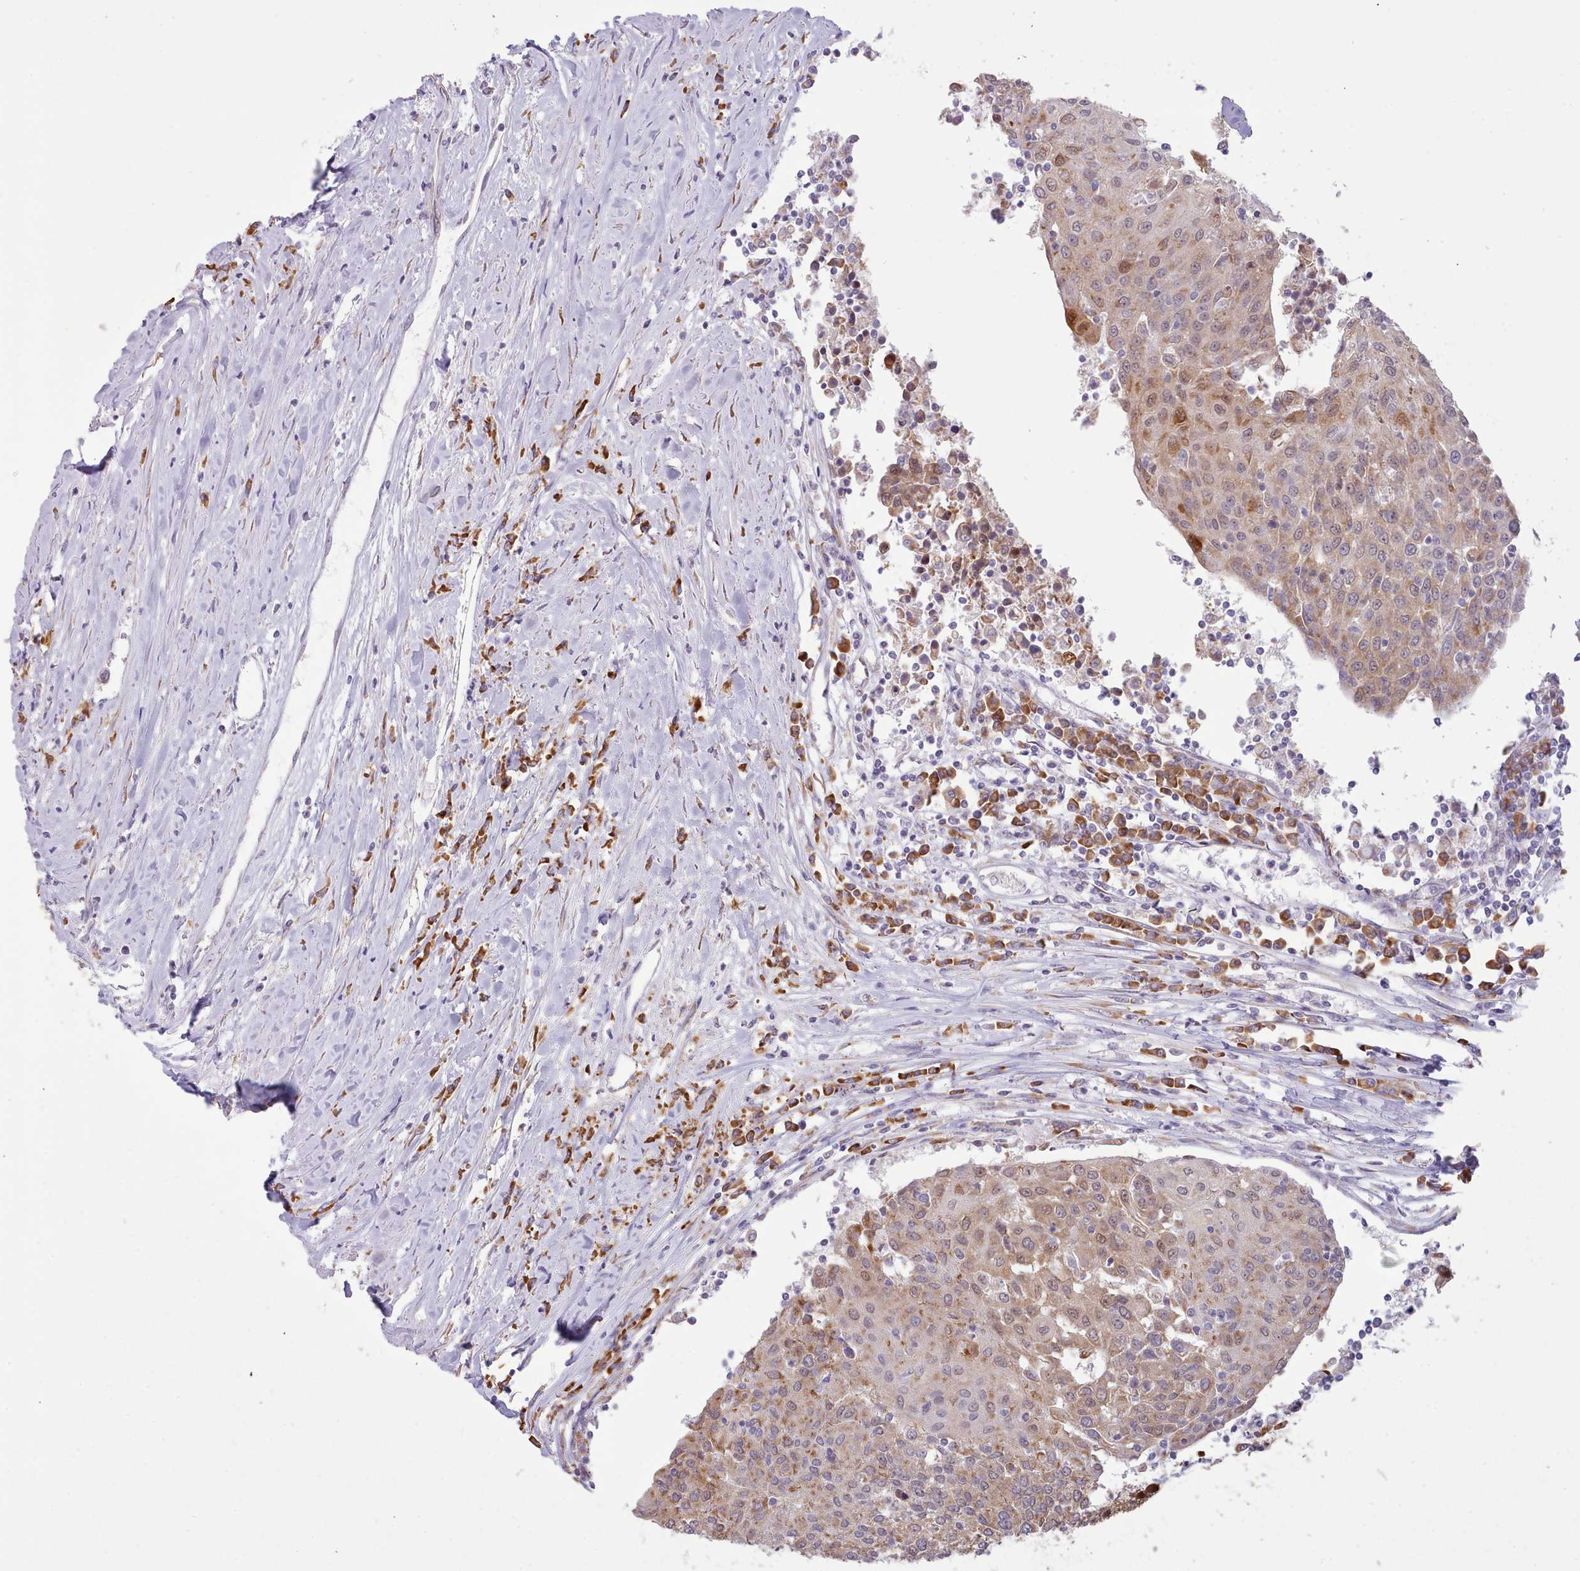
{"staining": {"intensity": "moderate", "quantity": ">75%", "location": "cytoplasmic/membranous"}, "tissue": "urothelial cancer", "cell_type": "Tumor cells", "image_type": "cancer", "snomed": [{"axis": "morphology", "description": "Urothelial carcinoma, High grade"}, {"axis": "topography", "description": "Urinary bladder"}], "caption": "Immunohistochemistry micrograph of neoplastic tissue: human high-grade urothelial carcinoma stained using immunohistochemistry demonstrates medium levels of moderate protein expression localized specifically in the cytoplasmic/membranous of tumor cells, appearing as a cytoplasmic/membranous brown color.", "gene": "SEC61B", "patient": {"sex": "female", "age": 85}}